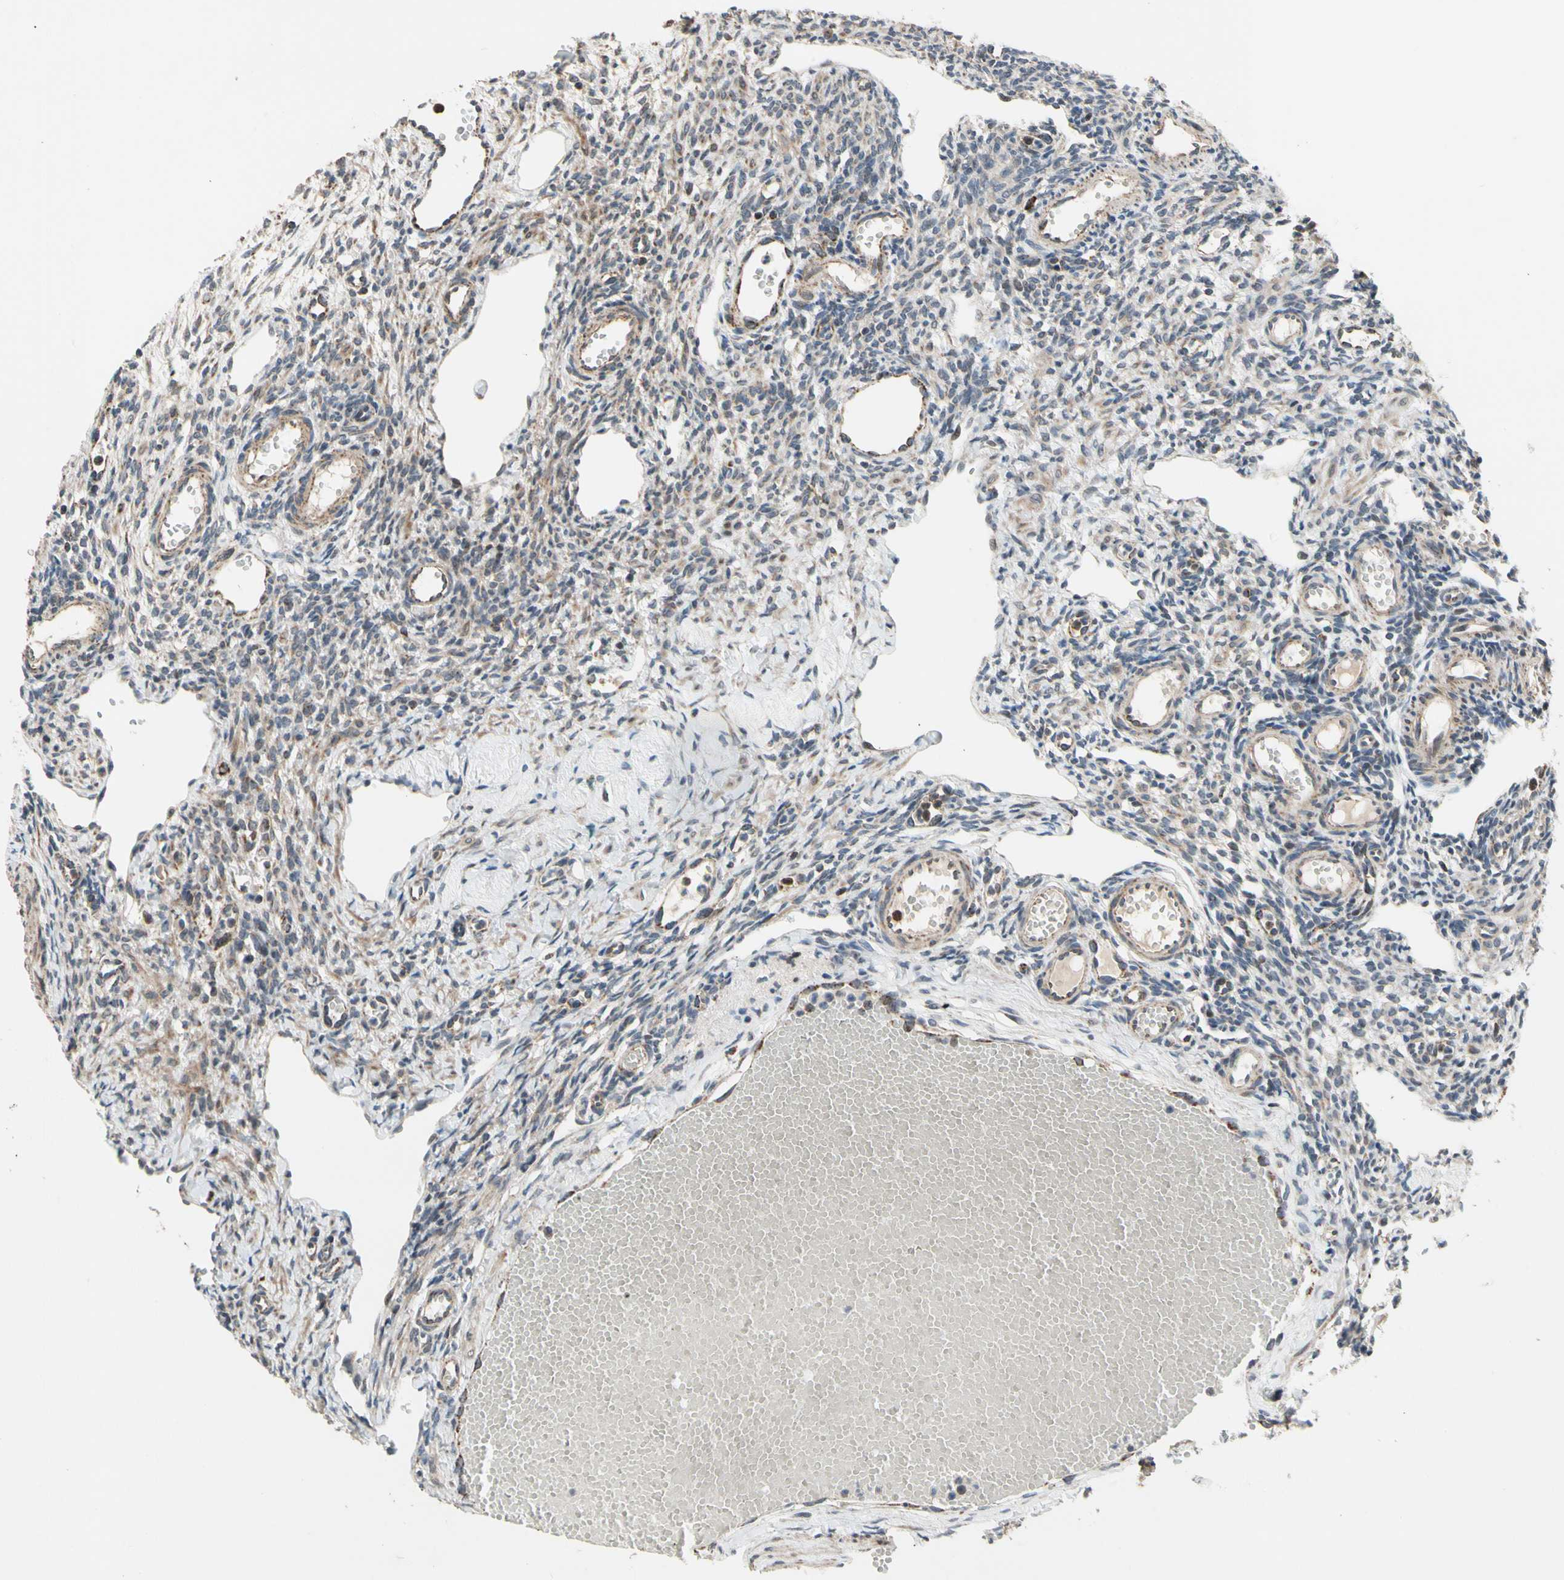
{"staining": {"intensity": "weak", "quantity": "25%-75%", "location": "cytoplasmic/membranous"}, "tissue": "ovary", "cell_type": "Ovarian stroma cells", "image_type": "normal", "snomed": [{"axis": "morphology", "description": "Normal tissue, NOS"}, {"axis": "topography", "description": "Ovary"}], "caption": "IHC of unremarkable human ovary displays low levels of weak cytoplasmic/membranous positivity in approximately 25%-75% of ovarian stroma cells.", "gene": "KHDC4", "patient": {"sex": "female", "age": 33}}